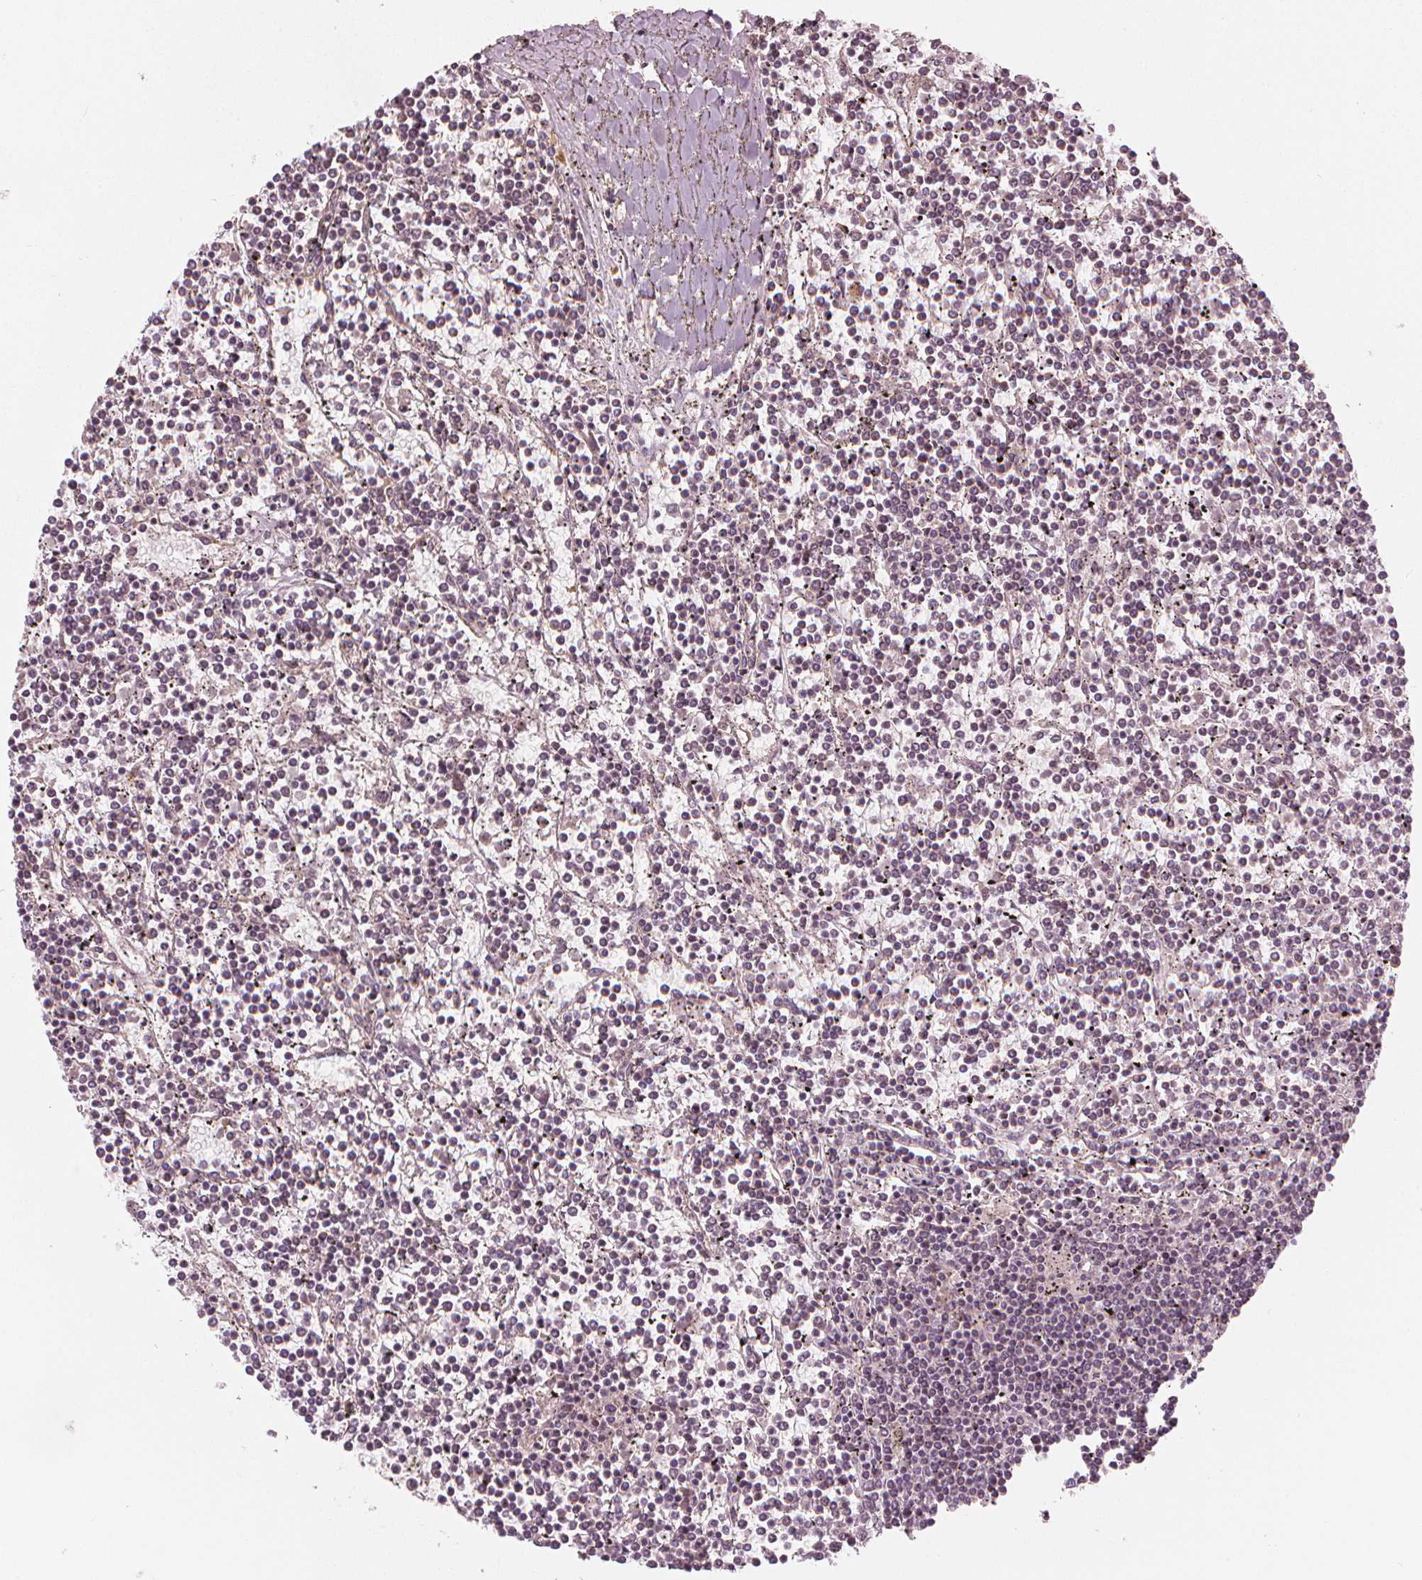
{"staining": {"intensity": "negative", "quantity": "none", "location": "none"}, "tissue": "lymphoma", "cell_type": "Tumor cells", "image_type": "cancer", "snomed": [{"axis": "morphology", "description": "Malignant lymphoma, non-Hodgkin's type, Low grade"}, {"axis": "topography", "description": "Spleen"}], "caption": "This is a micrograph of immunohistochemistry (IHC) staining of lymphoma, which shows no expression in tumor cells.", "gene": "CLBA1", "patient": {"sex": "female", "age": 19}}